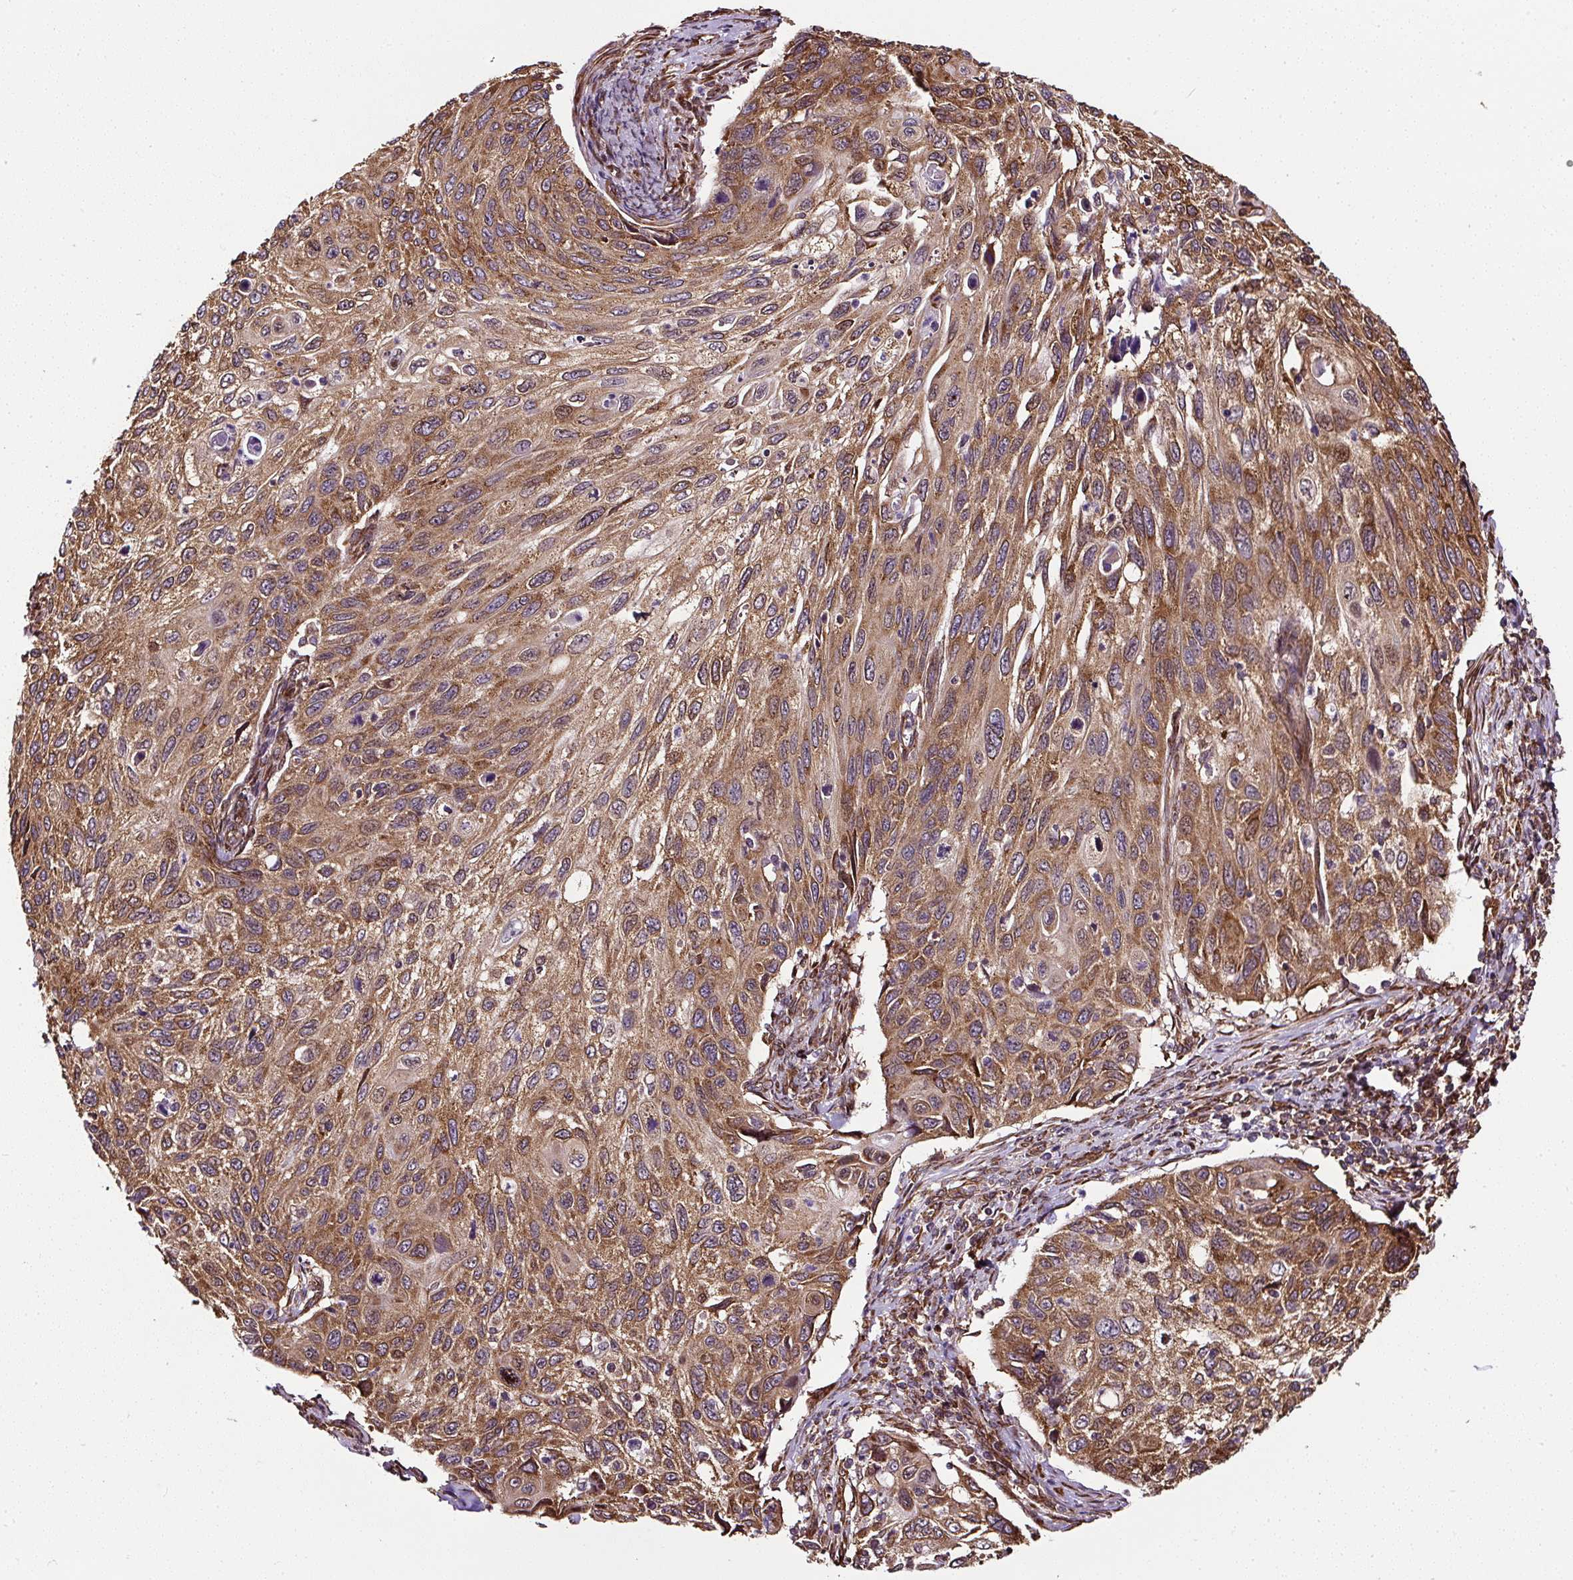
{"staining": {"intensity": "moderate", "quantity": ">75%", "location": "cytoplasmic/membranous"}, "tissue": "cervical cancer", "cell_type": "Tumor cells", "image_type": "cancer", "snomed": [{"axis": "morphology", "description": "Squamous cell carcinoma, NOS"}, {"axis": "topography", "description": "Cervix"}], "caption": "This micrograph shows immunohistochemistry (IHC) staining of cervical cancer, with medium moderate cytoplasmic/membranous positivity in about >75% of tumor cells.", "gene": "KDM4E", "patient": {"sex": "female", "age": 70}}